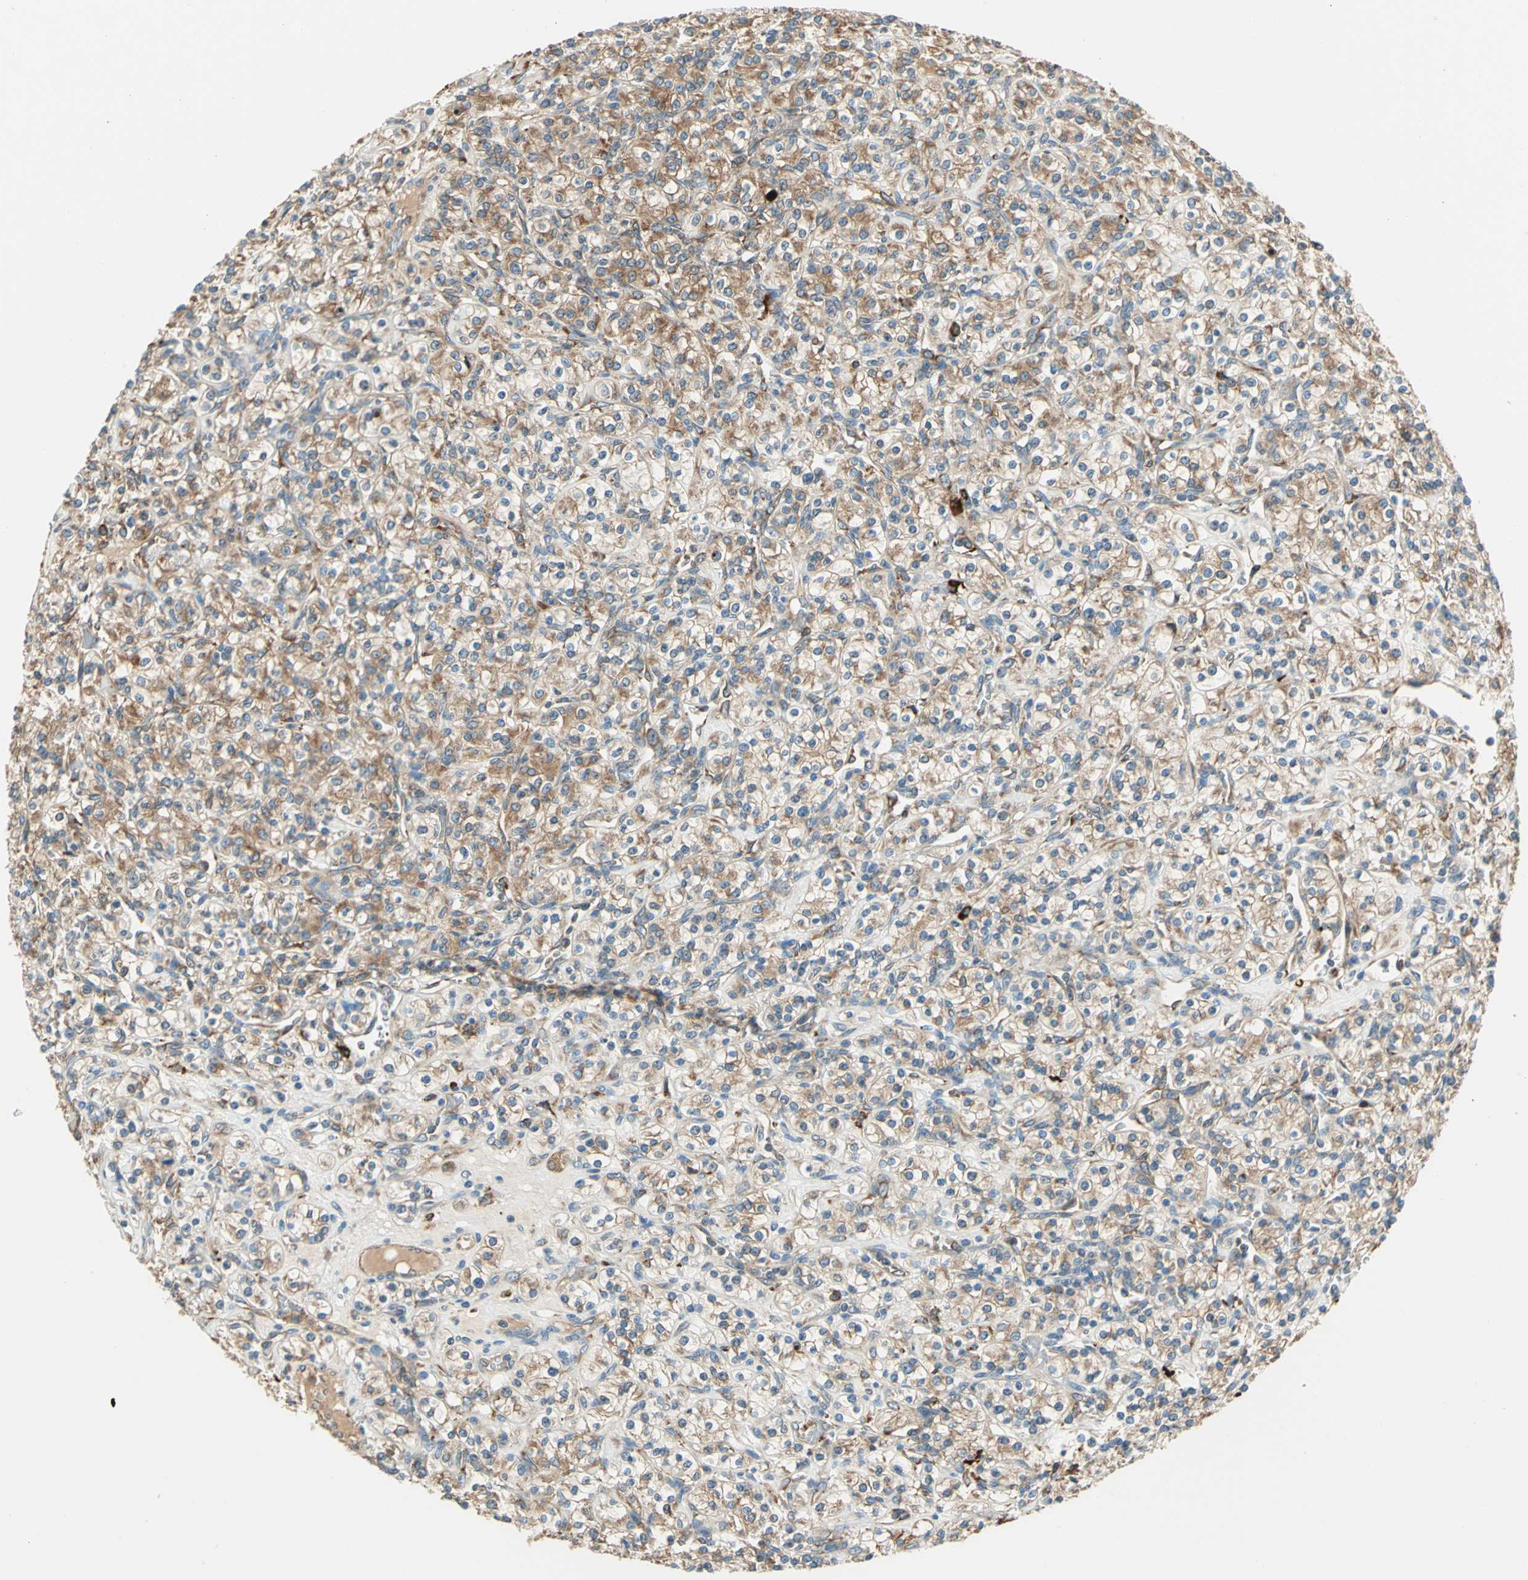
{"staining": {"intensity": "moderate", "quantity": ">75%", "location": "cytoplasmic/membranous"}, "tissue": "renal cancer", "cell_type": "Tumor cells", "image_type": "cancer", "snomed": [{"axis": "morphology", "description": "Adenocarcinoma, NOS"}, {"axis": "topography", "description": "Kidney"}], "caption": "Adenocarcinoma (renal) stained for a protein (brown) reveals moderate cytoplasmic/membranous positive staining in about >75% of tumor cells.", "gene": "PDIA4", "patient": {"sex": "male", "age": 77}}